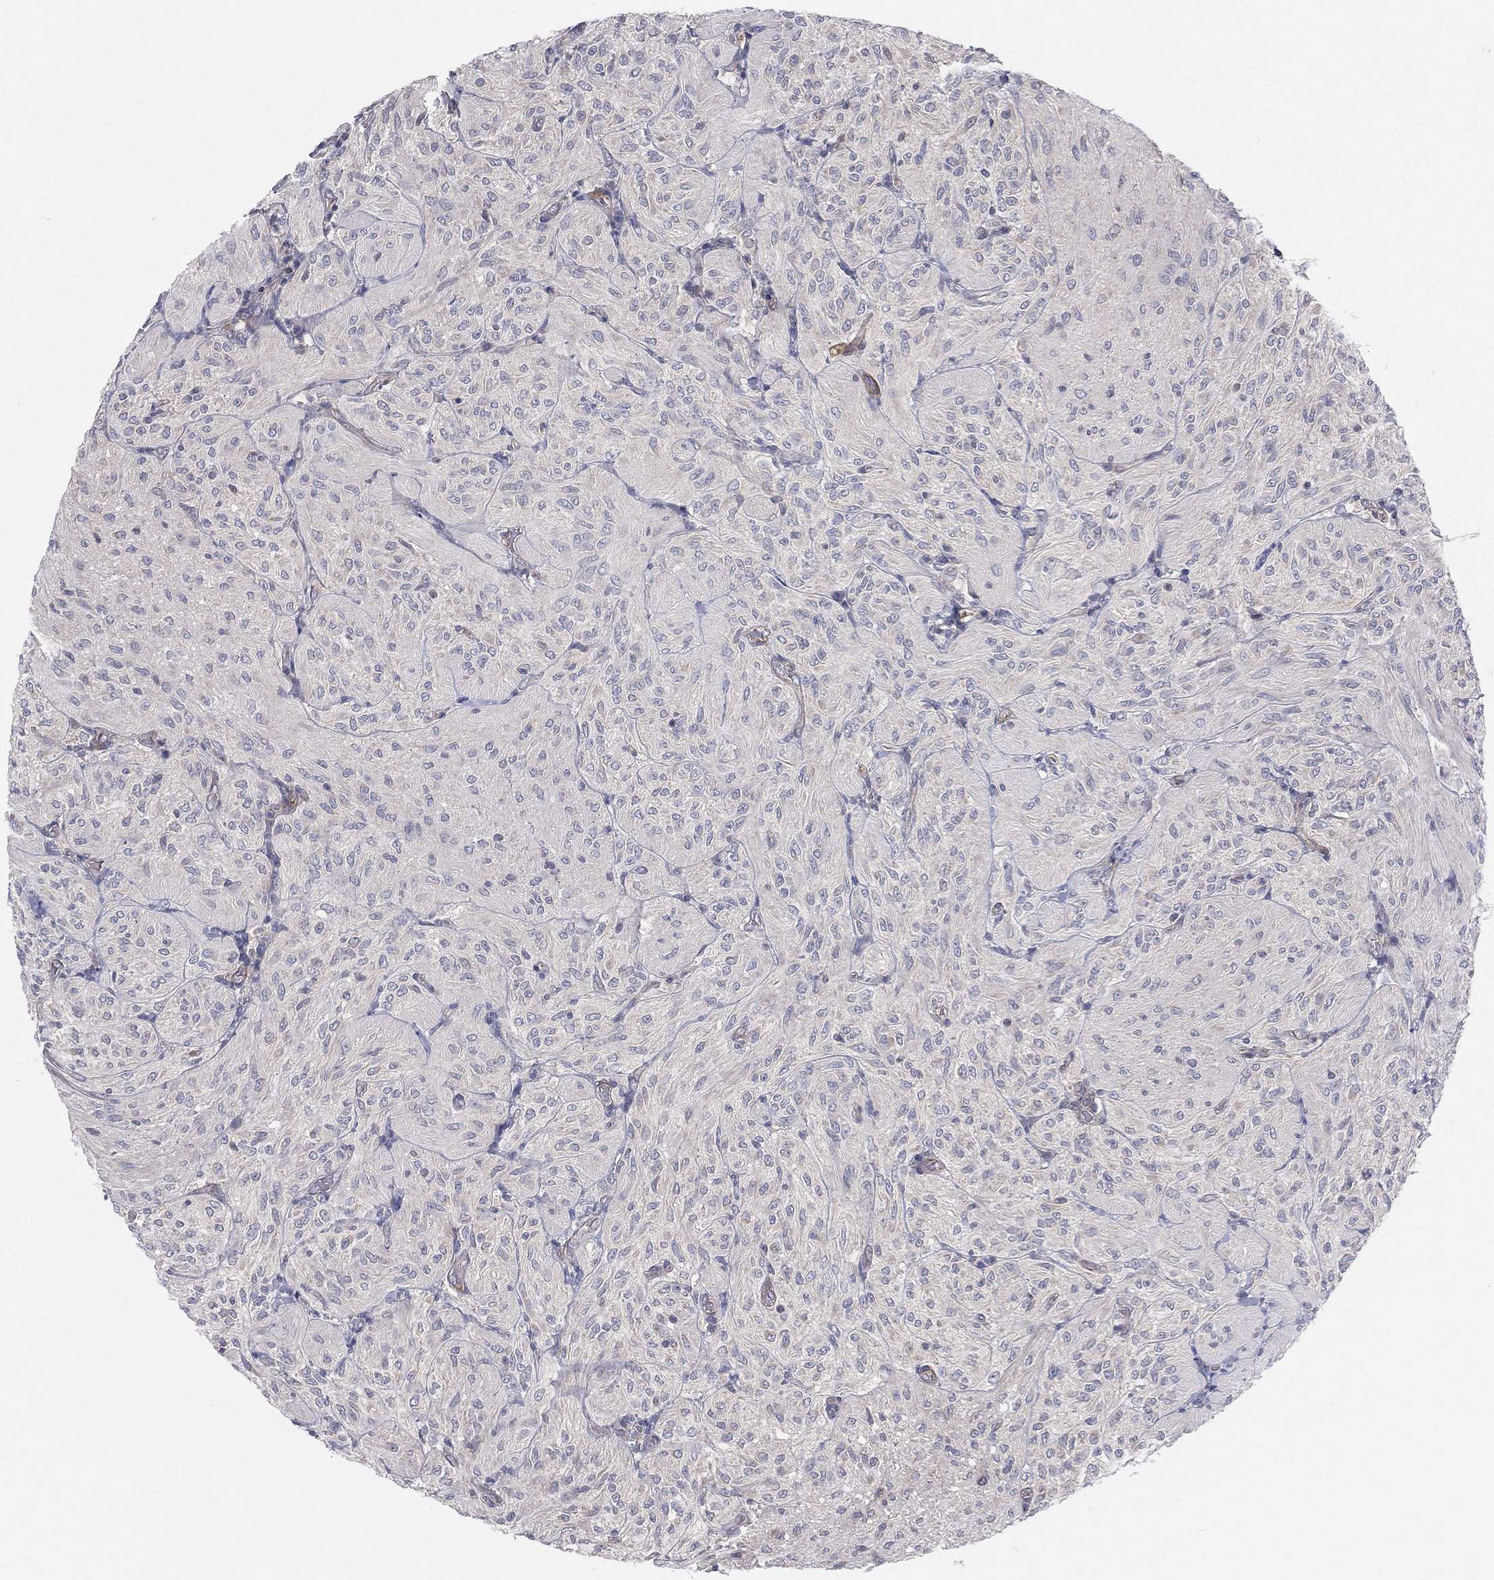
{"staining": {"intensity": "negative", "quantity": "none", "location": "none"}, "tissue": "glioma", "cell_type": "Tumor cells", "image_type": "cancer", "snomed": [{"axis": "morphology", "description": "Glioma, malignant, Low grade"}, {"axis": "topography", "description": "Brain"}], "caption": "Immunohistochemistry (IHC) histopathology image of human glioma stained for a protein (brown), which displays no positivity in tumor cells.", "gene": "POMZP3", "patient": {"sex": "male", "age": 3}}